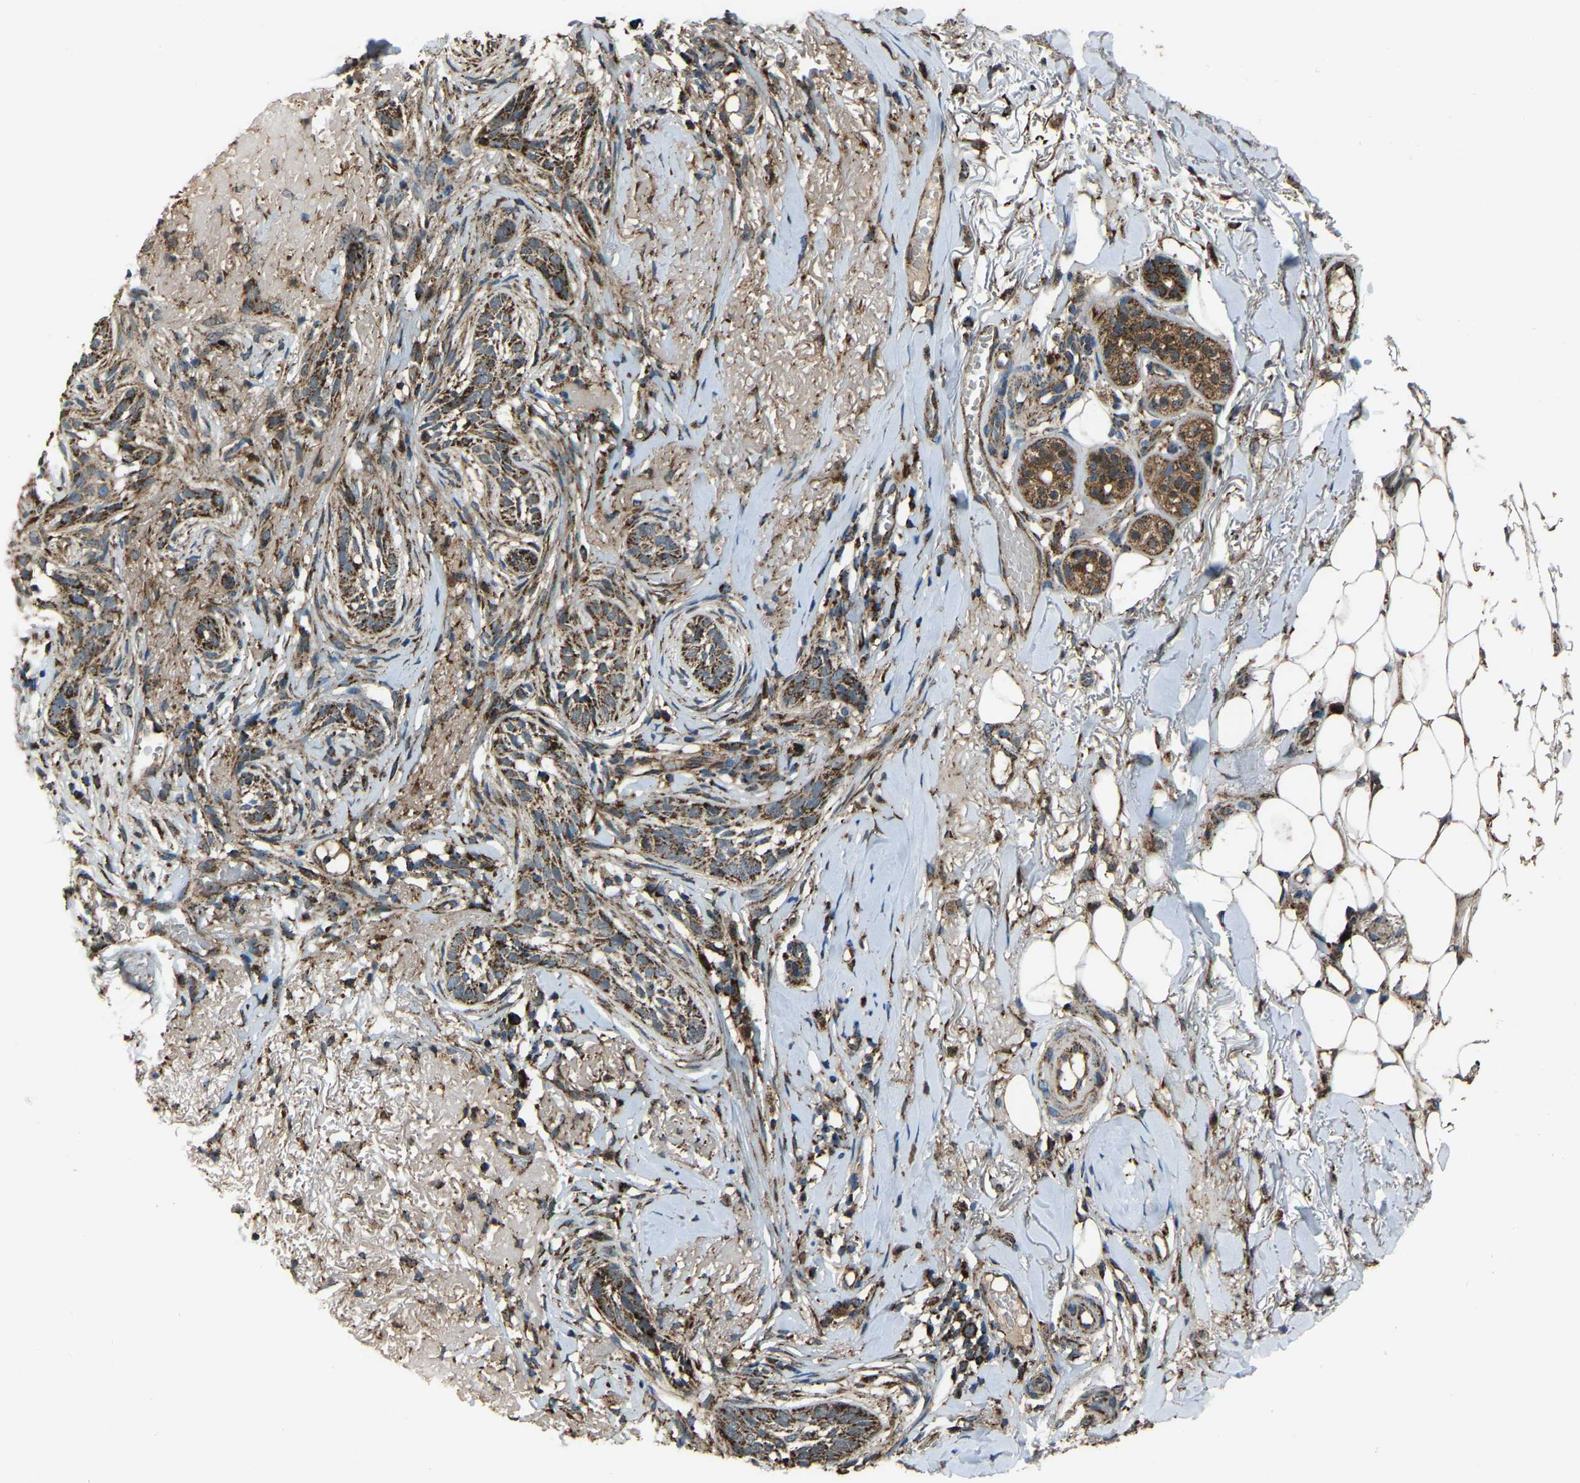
{"staining": {"intensity": "moderate", "quantity": ">75%", "location": "cytoplasmic/membranous"}, "tissue": "skin cancer", "cell_type": "Tumor cells", "image_type": "cancer", "snomed": [{"axis": "morphology", "description": "Basal cell carcinoma"}, {"axis": "topography", "description": "Skin"}], "caption": "Protein expression analysis of human skin cancer (basal cell carcinoma) reveals moderate cytoplasmic/membranous expression in approximately >75% of tumor cells.", "gene": "AKR1A1", "patient": {"sex": "female", "age": 88}}